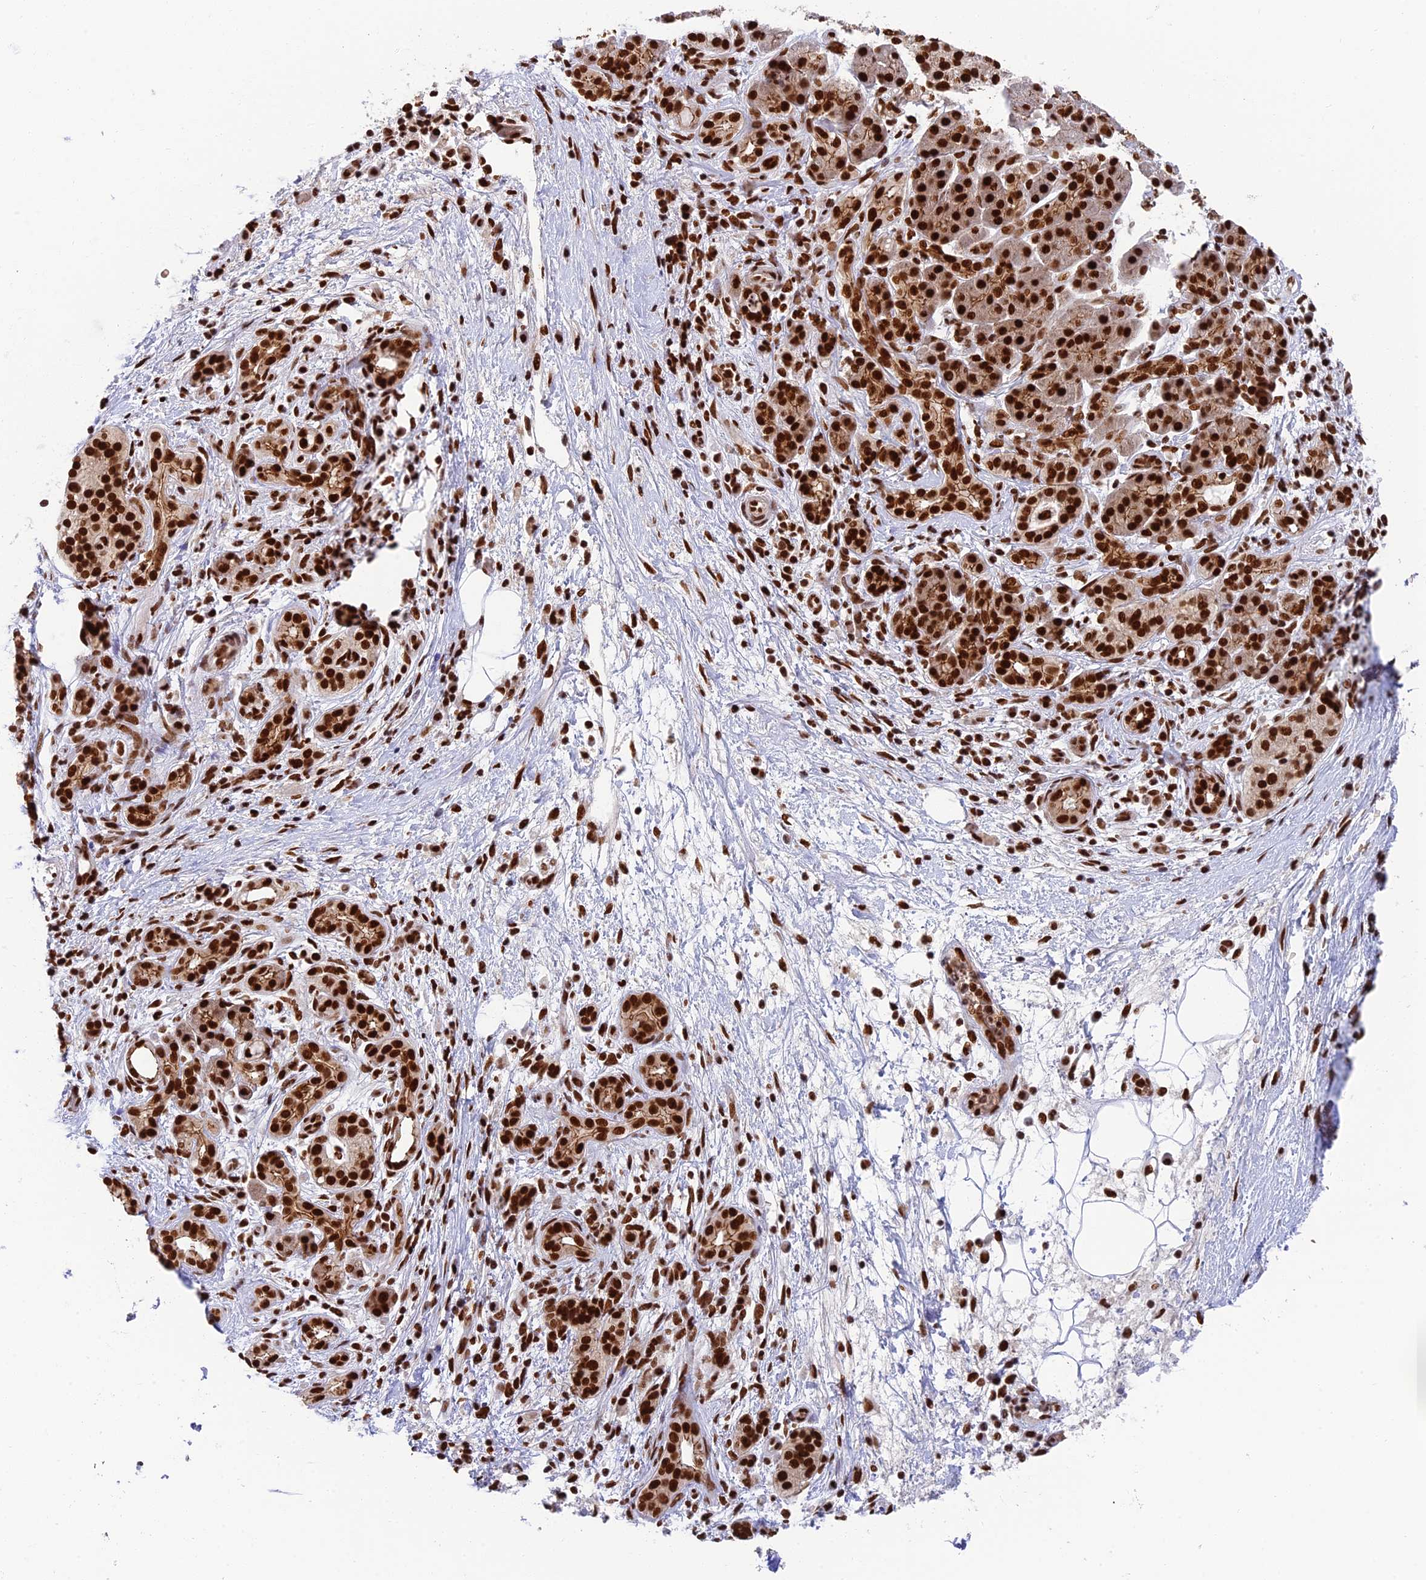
{"staining": {"intensity": "strong", "quantity": ">75%", "location": "nuclear"}, "tissue": "pancreatic cancer", "cell_type": "Tumor cells", "image_type": "cancer", "snomed": [{"axis": "morphology", "description": "Adenocarcinoma, NOS"}, {"axis": "topography", "description": "Pancreas"}], "caption": "IHC of pancreatic adenocarcinoma demonstrates high levels of strong nuclear expression in about >75% of tumor cells.", "gene": "EEF1AKMT3", "patient": {"sex": "male", "age": 78}}